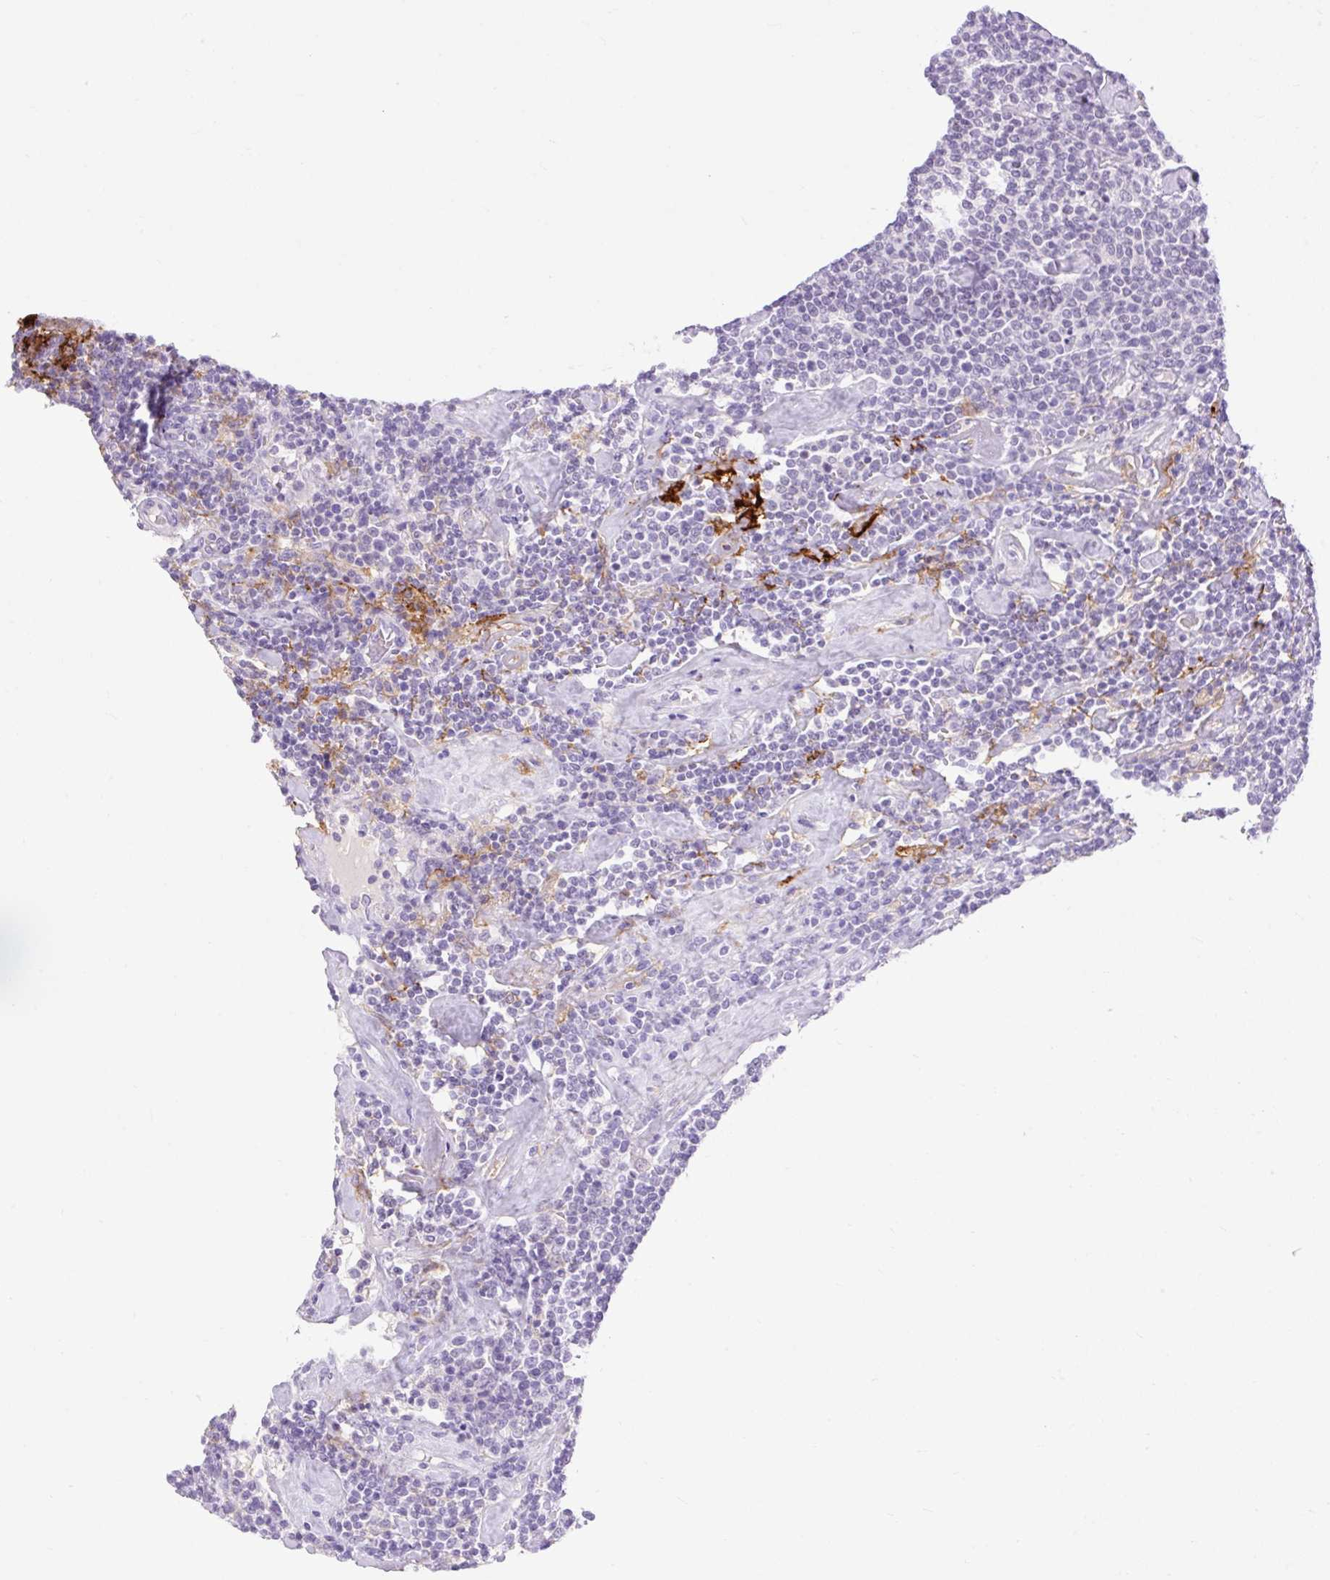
{"staining": {"intensity": "negative", "quantity": "none", "location": "none"}, "tissue": "lymphoma", "cell_type": "Tumor cells", "image_type": "cancer", "snomed": [{"axis": "morphology", "description": "Malignant lymphoma, non-Hodgkin's type, High grade"}, {"axis": "topography", "description": "Lymph node"}], "caption": "This is a image of immunohistochemistry staining of high-grade malignant lymphoma, non-Hodgkin's type, which shows no positivity in tumor cells. (DAB (3,3'-diaminobenzidine) immunohistochemistry, high magnification).", "gene": "SIGLEC1", "patient": {"sex": "male", "age": 61}}